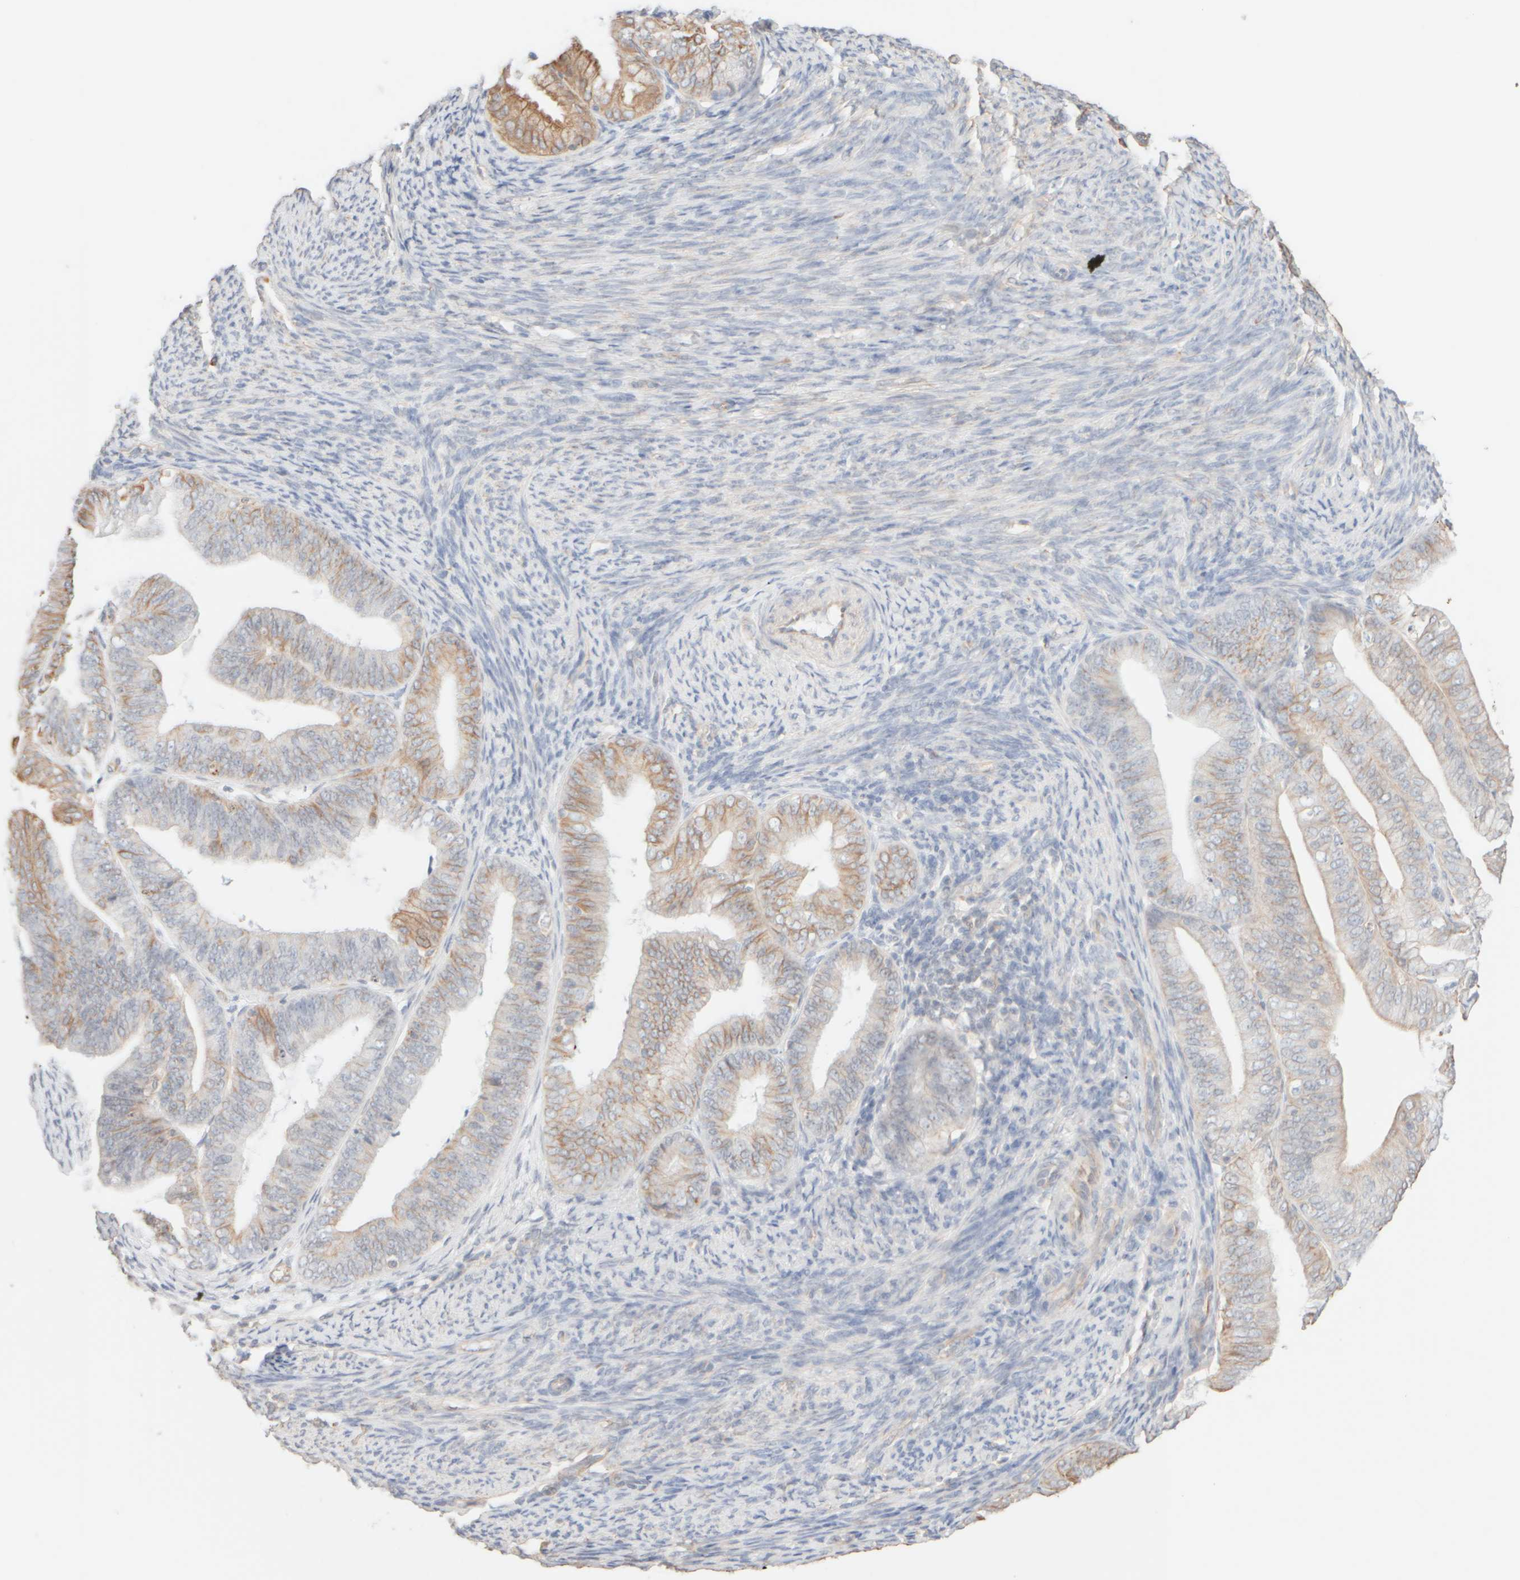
{"staining": {"intensity": "moderate", "quantity": "25%-75%", "location": "cytoplasmic/membranous"}, "tissue": "endometrial cancer", "cell_type": "Tumor cells", "image_type": "cancer", "snomed": [{"axis": "morphology", "description": "Adenocarcinoma, NOS"}, {"axis": "topography", "description": "Endometrium"}], "caption": "This micrograph shows immunohistochemistry (IHC) staining of human endometrial cancer, with medium moderate cytoplasmic/membranous expression in approximately 25%-75% of tumor cells.", "gene": "KRT15", "patient": {"sex": "female", "age": 63}}